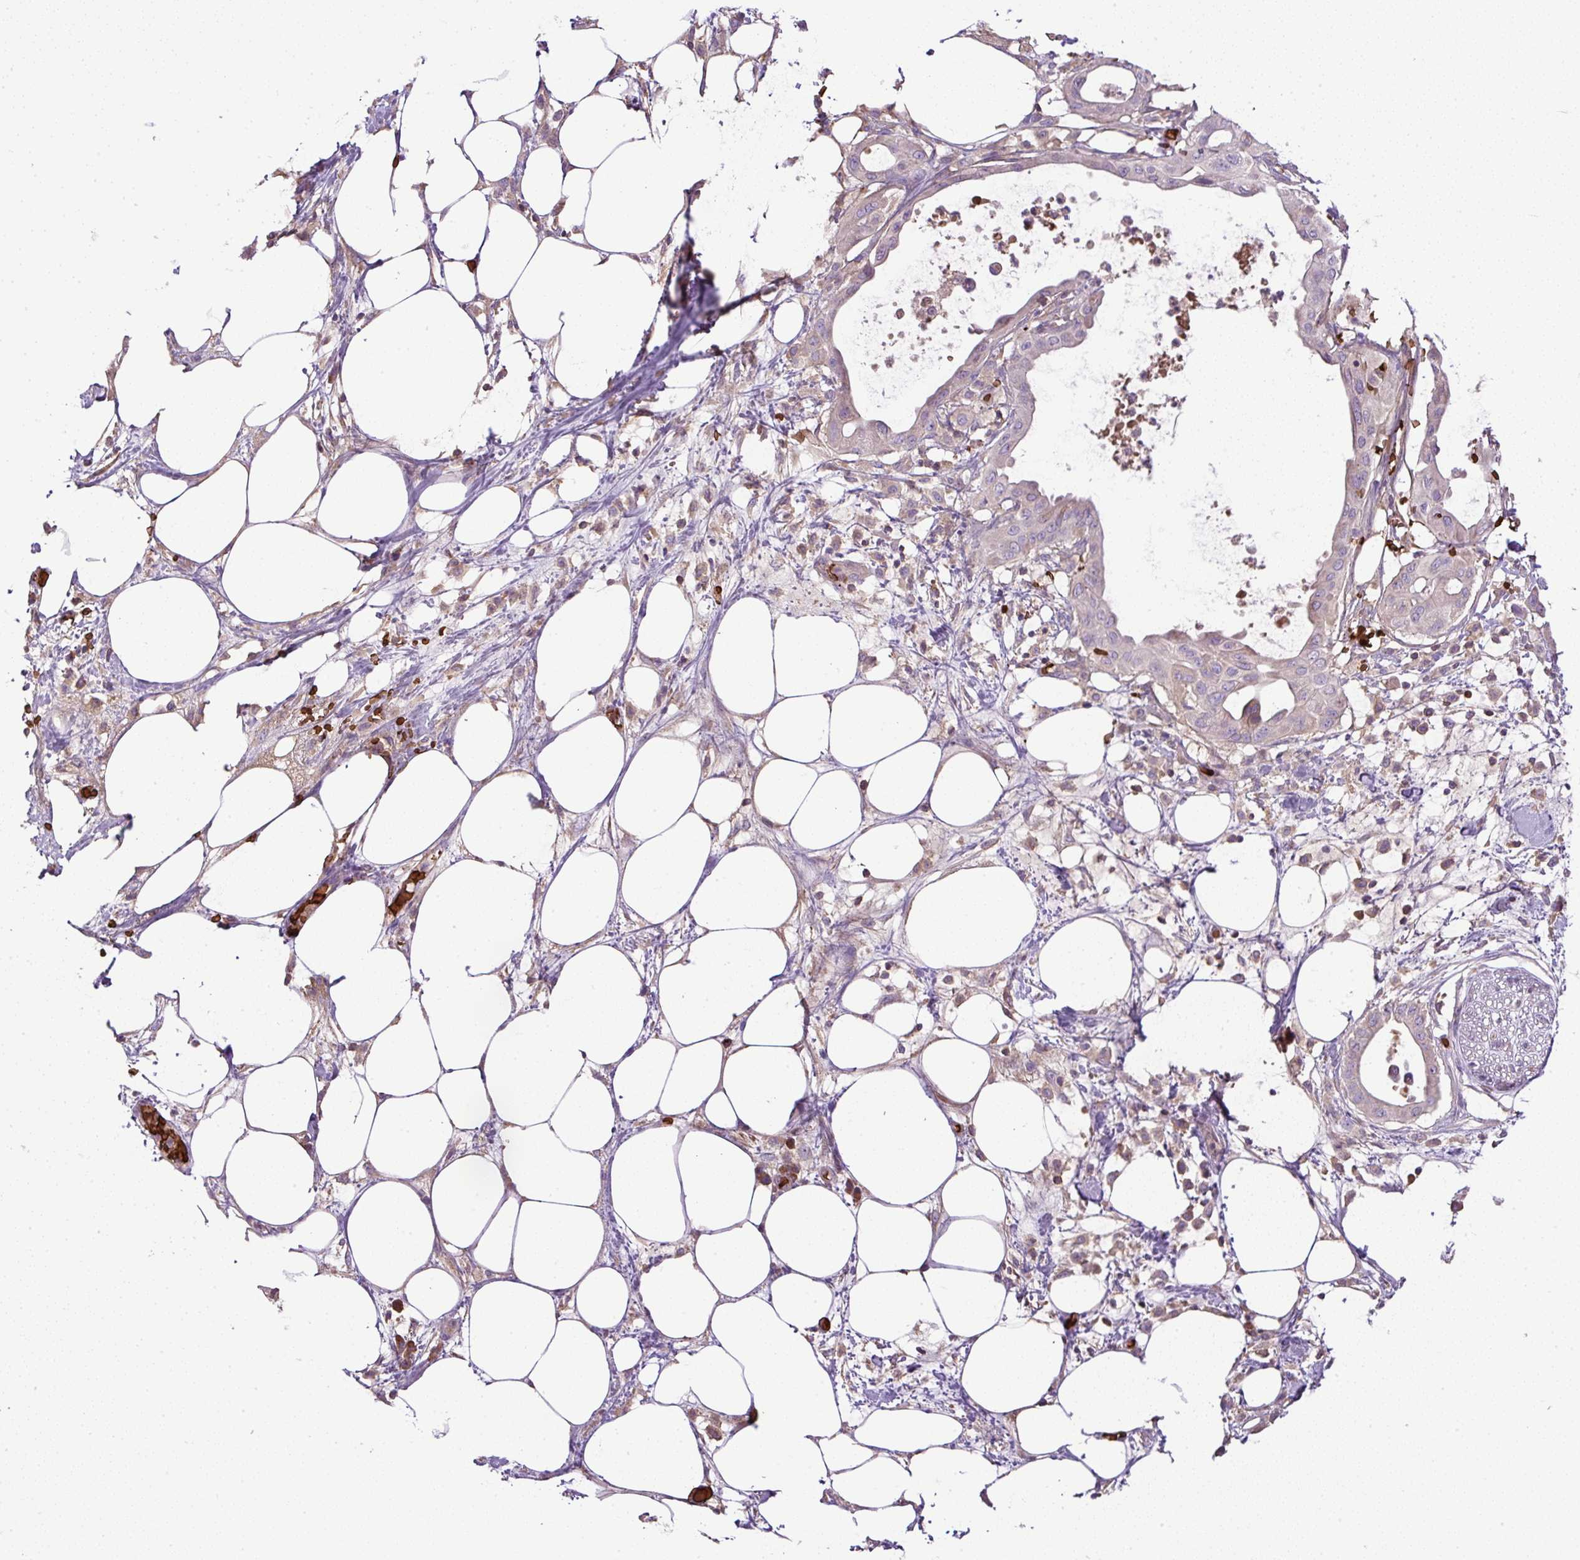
{"staining": {"intensity": "negative", "quantity": "none", "location": "none"}, "tissue": "pancreatic cancer", "cell_type": "Tumor cells", "image_type": "cancer", "snomed": [{"axis": "morphology", "description": "Adenocarcinoma, NOS"}, {"axis": "topography", "description": "Pancreas"}], "caption": "Human pancreatic cancer stained for a protein using immunohistochemistry (IHC) shows no expression in tumor cells.", "gene": "CXCL13", "patient": {"sex": "male", "age": 68}}